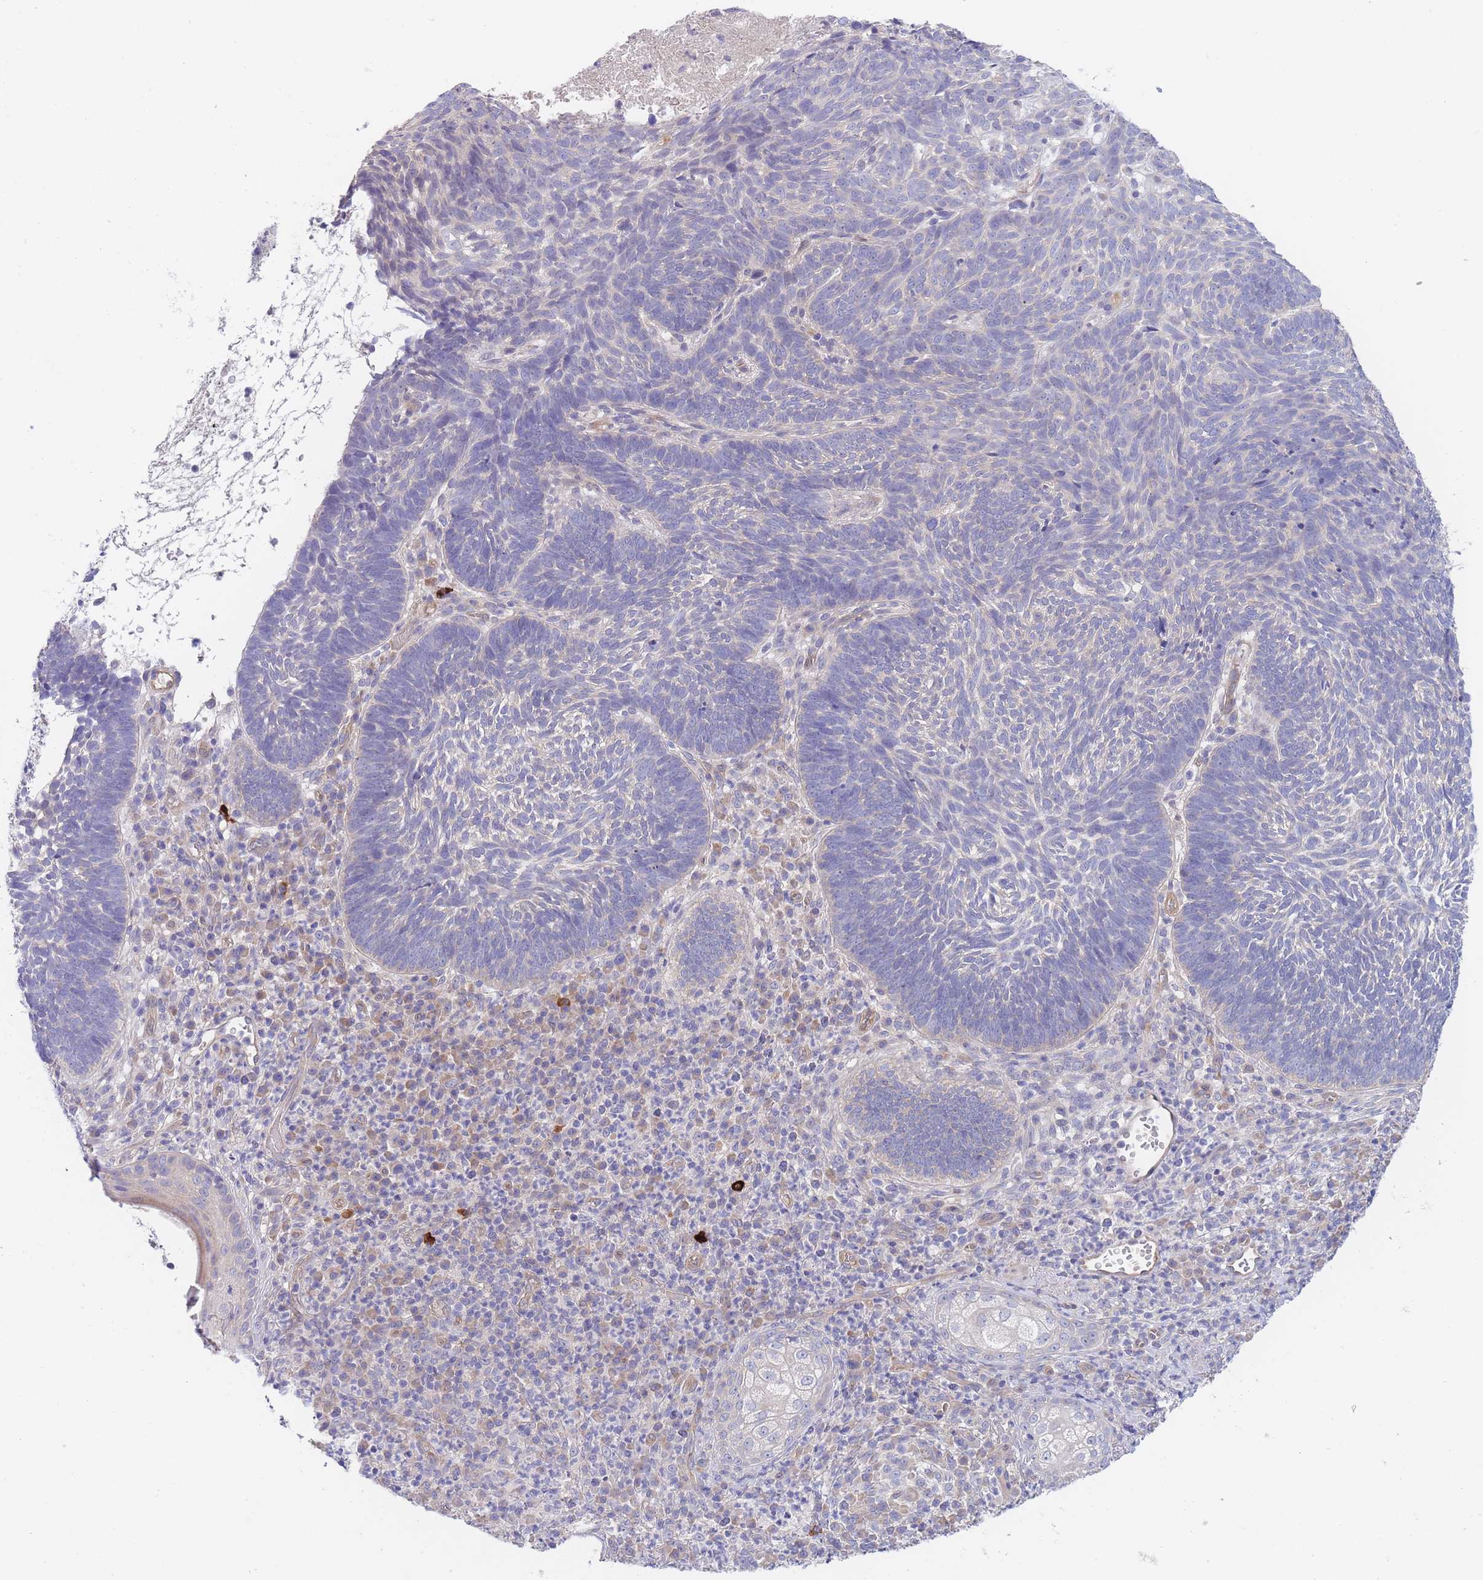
{"staining": {"intensity": "negative", "quantity": "none", "location": "none"}, "tissue": "skin cancer", "cell_type": "Tumor cells", "image_type": "cancer", "snomed": [{"axis": "morphology", "description": "Basal cell carcinoma"}, {"axis": "topography", "description": "Skin"}], "caption": "Skin basal cell carcinoma was stained to show a protein in brown. There is no significant expression in tumor cells.", "gene": "ZNF281", "patient": {"sex": "male", "age": 88}}